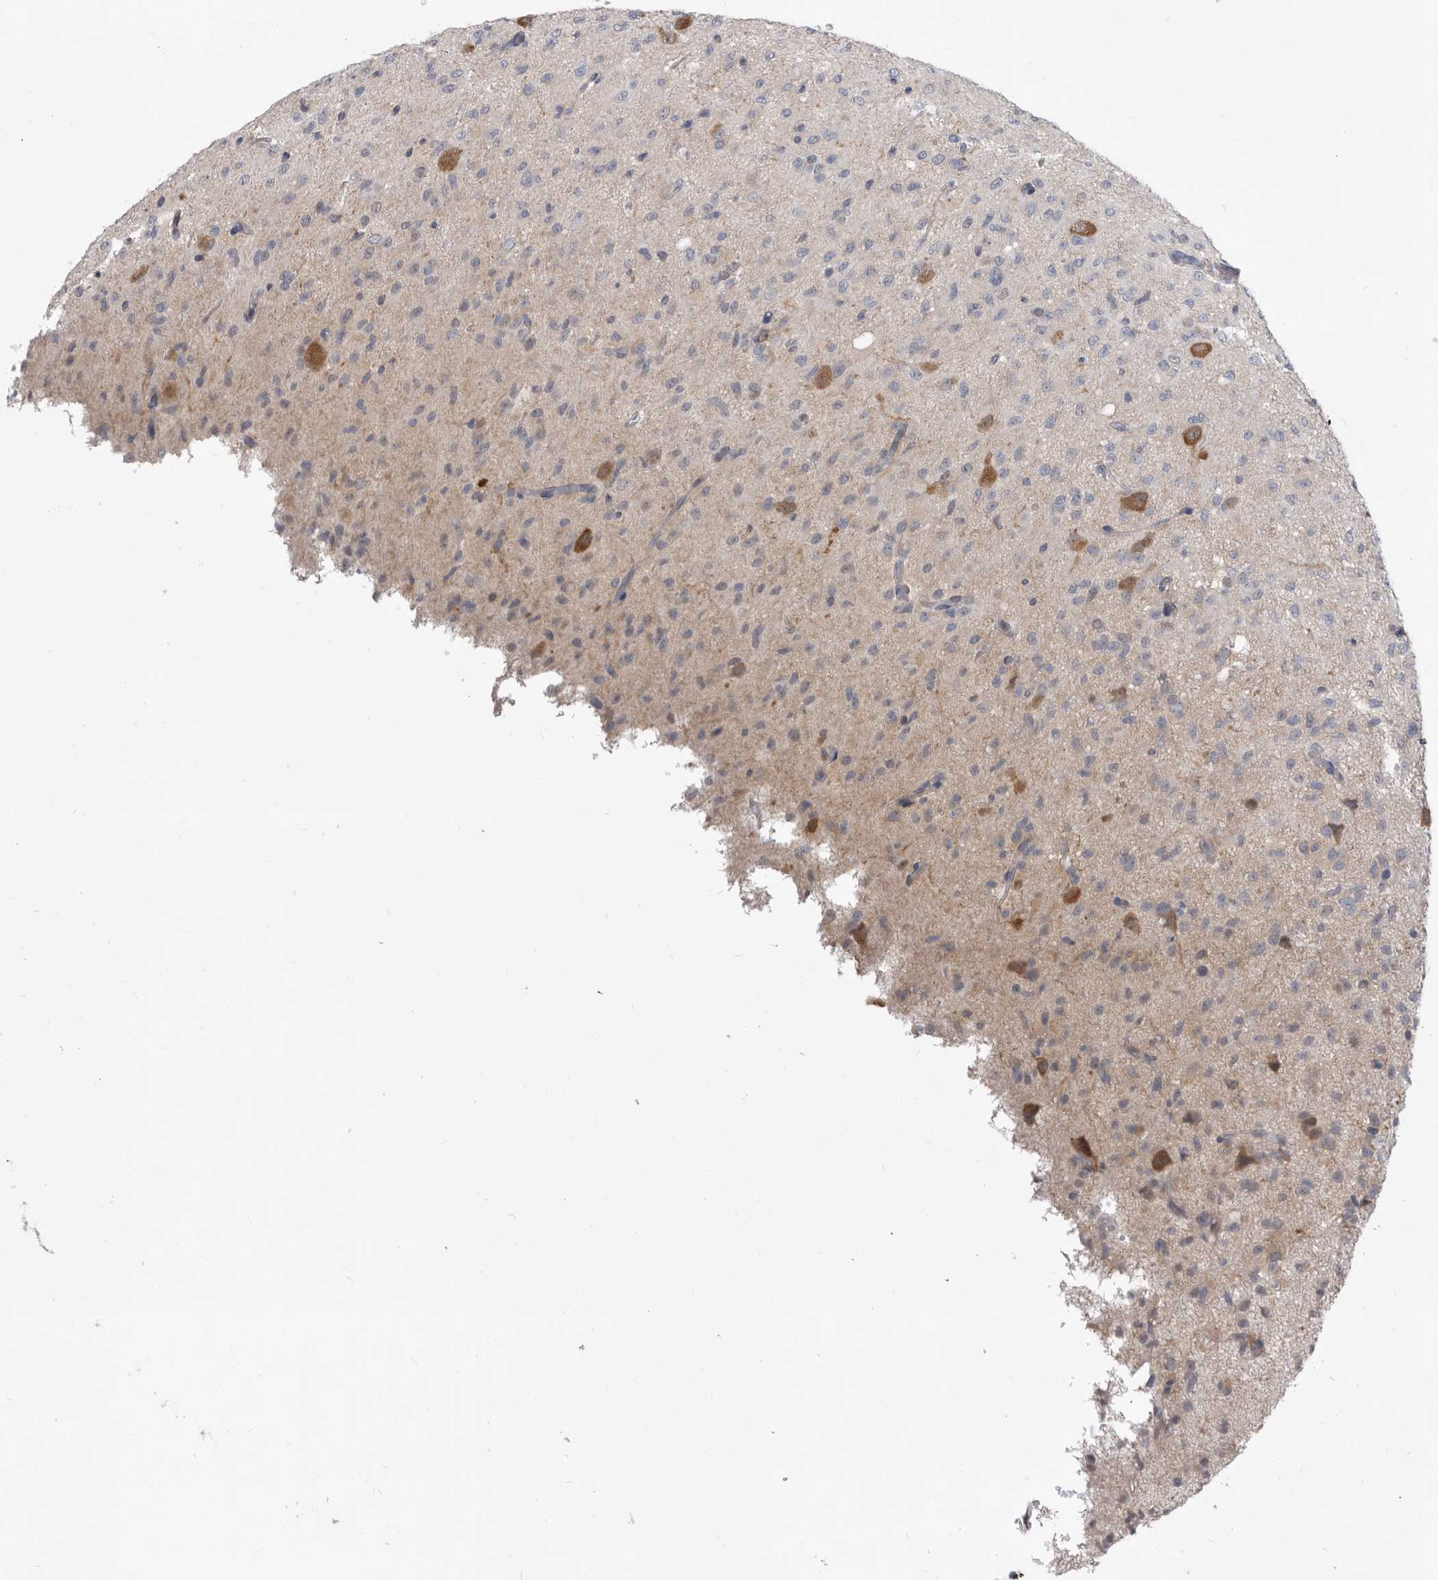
{"staining": {"intensity": "negative", "quantity": "none", "location": "none"}, "tissue": "glioma", "cell_type": "Tumor cells", "image_type": "cancer", "snomed": [{"axis": "morphology", "description": "Glioma, malignant, High grade"}, {"axis": "topography", "description": "Brain"}], "caption": "This is a micrograph of immunohistochemistry (IHC) staining of malignant glioma (high-grade), which shows no expression in tumor cells.", "gene": "CCT4", "patient": {"sex": "female", "age": 59}}